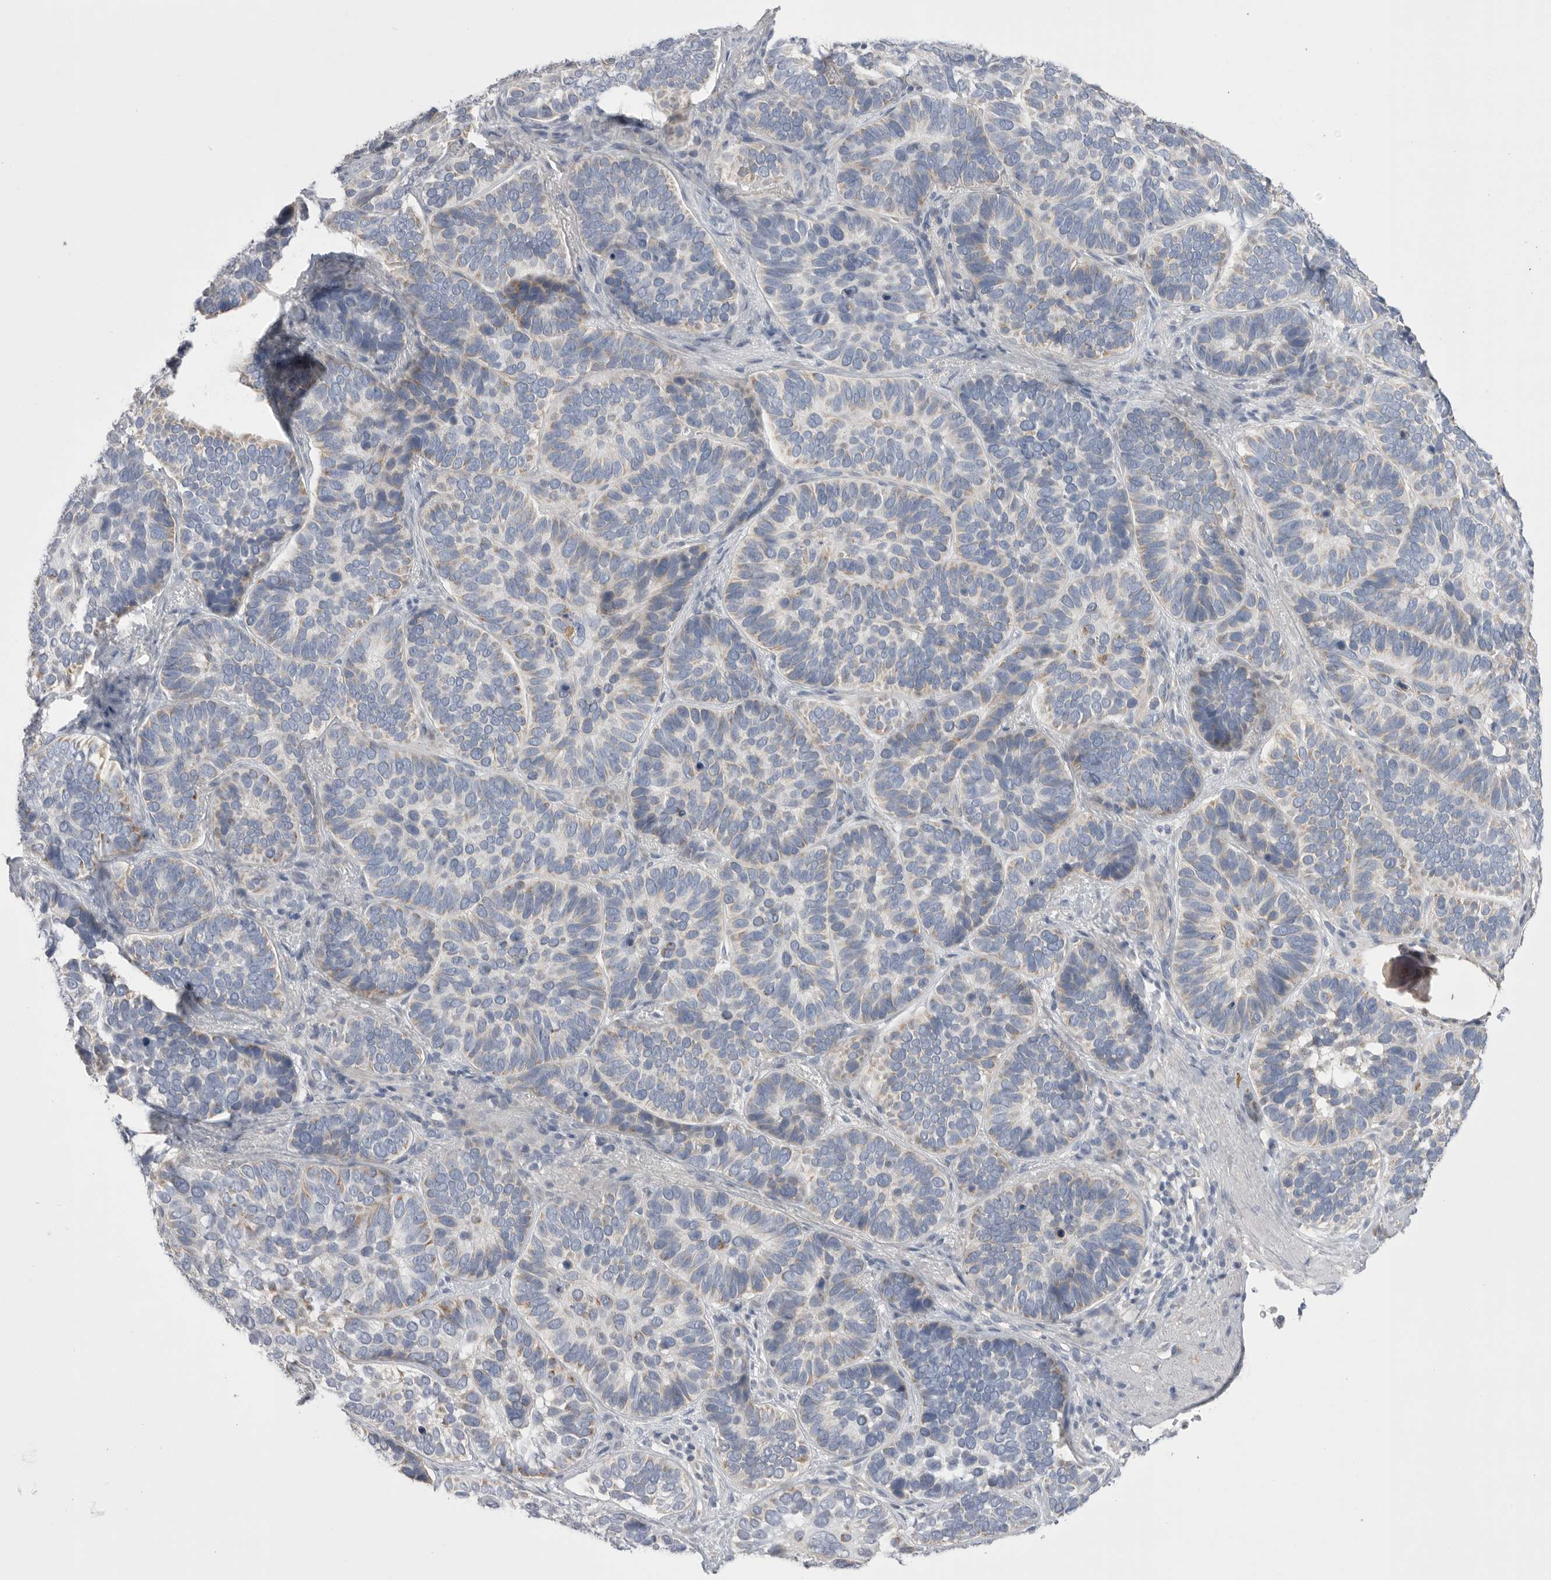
{"staining": {"intensity": "weak", "quantity": "<25%", "location": "cytoplasmic/membranous"}, "tissue": "skin cancer", "cell_type": "Tumor cells", "image_type": "cancer", "snomed": [{"axis": "morphology", "description": "Basal cell carcinoma"}, {"axis": "topography", "description": "Skin"}], "caption": "An immunohistochemistry photomicrograph of skin basal cell carcinoma is shown. There is no staining in tumor cells of skin basal cell carcinoma.", "gene": "CCDC126", "patient": {"sex": "male", "age": 62}}